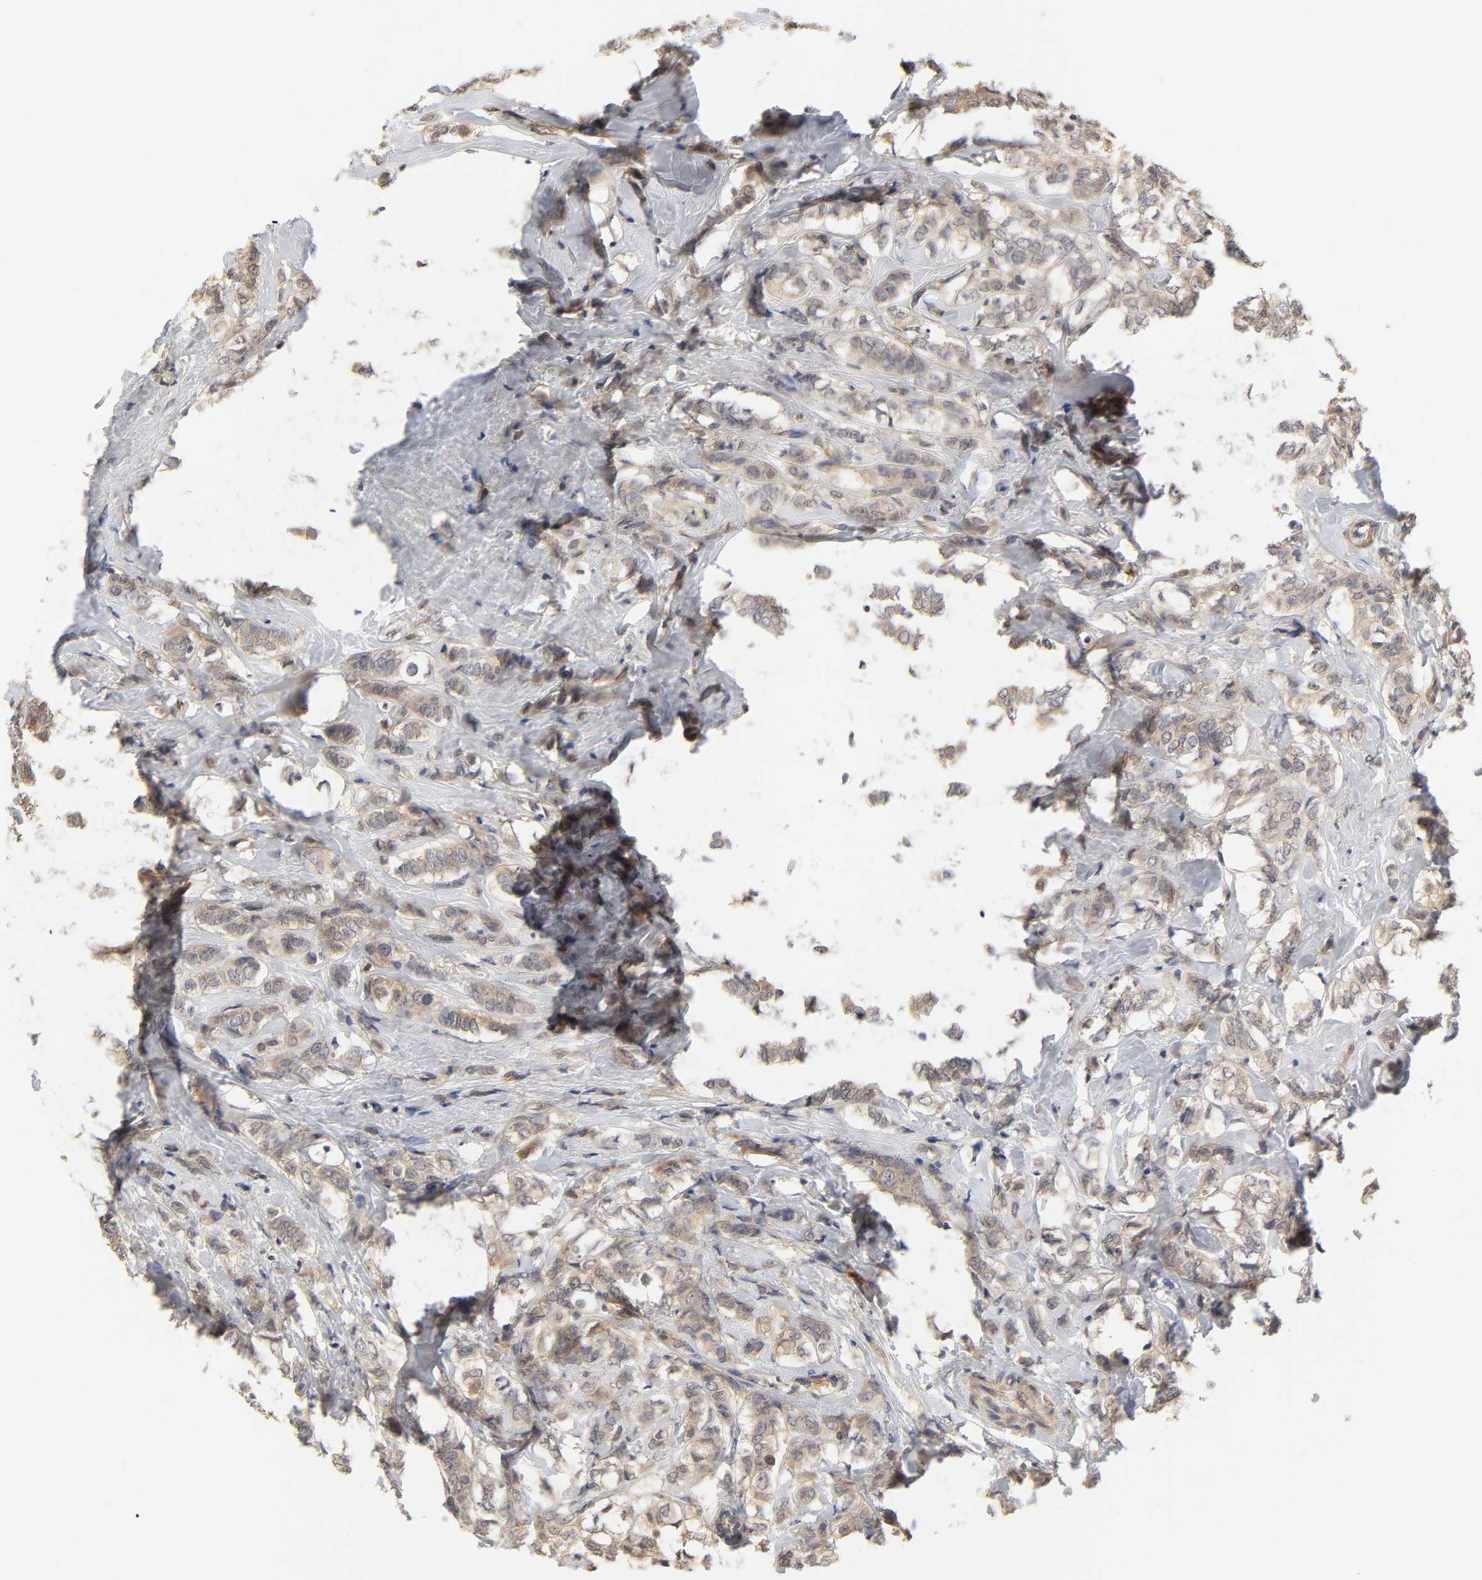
{"staining": {"intensity": "weak", "quantity": ">75%", "location": "cytoplasmic/membranous"}, "tissue": "breast cancer", "cell_type": "Tumor cells", "image_type": "cancer", "snomed": [{"axis": "morphology", "description": "Lobular carcinoma"}, {"axis": "topography", "description": "Breast"}], "caption": "DAB (3,3'-diaminobenzidine) immunohistochemical staining of human lobular carcinoma (breast) exhibits weak cytoplasmic/membranous protein staining in about >75% of tumor cells.", "gene": "PDE5A", "patient": {"sex": "female", "age": 60}}